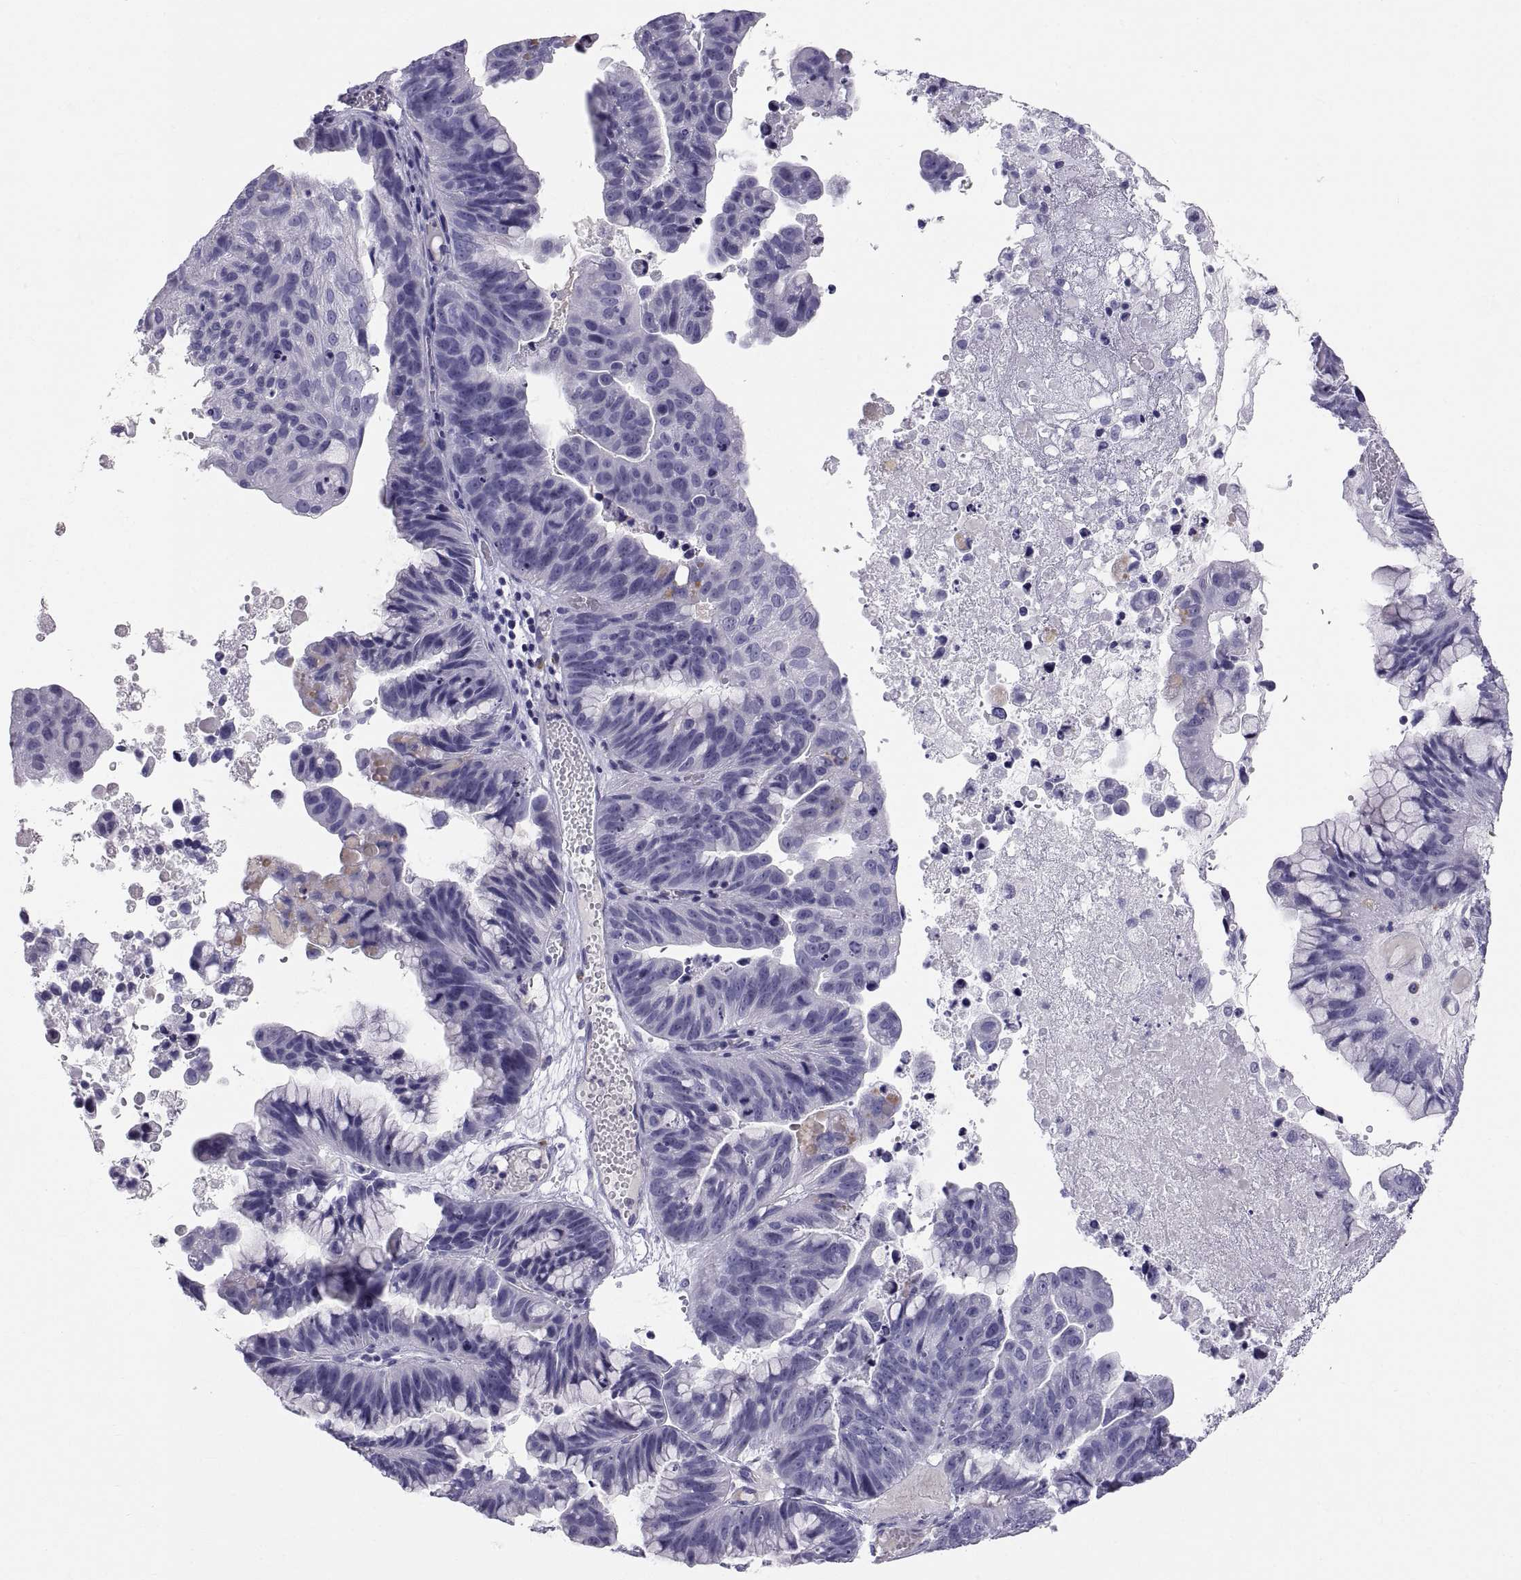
{"staining": {"intensity": "negative", "quantity": "none", "location": "none"}, "tissue": "ovarian cancer", "cell_type": "Tumor cells", "image_type": "cancer", "snomed": [{"axis": "morphology", "description": "Cystadenocarcinoma, mucinous, NOS"}, {"axis": "topography", "description": "Ovary"}], "caption": "Tumor cells are negative for brown protein staining in mucinous cystadenocarcinoma (ovarian).", "gene": "CT47A10", "patient": {"sex": "female", "age": 76}}